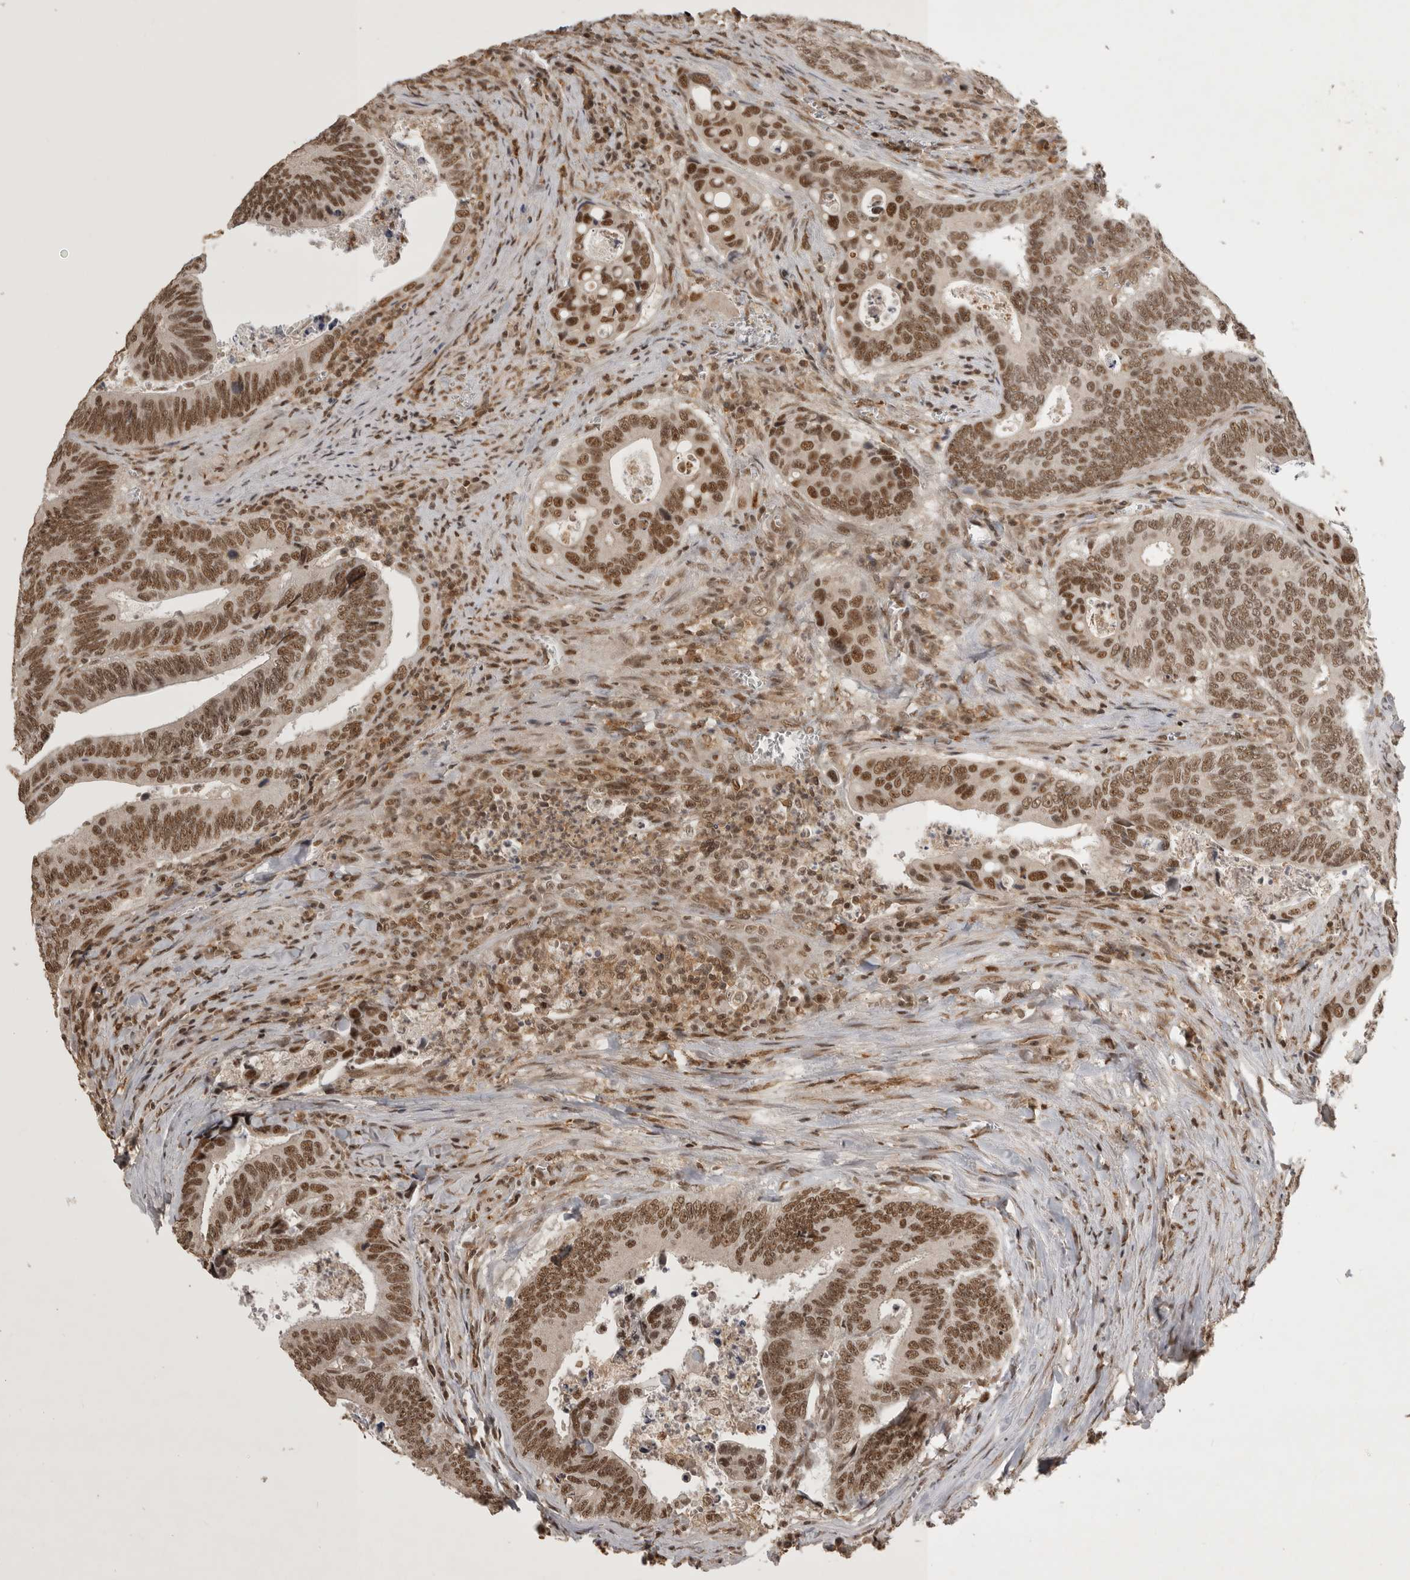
{"staining": {"intensity": "moderate", "quantity": ">75%", "location": "nuclear"}, "tissue": "colorectal cancer", "cell_type": "Tumor cells", "image_type": "cancer", "snomed": [{"axis": "morphology", "description": "Inflammation, NOS"}, {"axis": "morphology", "description": "Adenocarcinoma, NOS"}, {"axis": "topography", "description": "Colon"}], "caption": "This micrograph reveals colorectal adenocarcinoma stained with immunohistochemistry (IHC) to label a protein in brown. The nuclear of tumor cells show moderate positivity for the protein. Nuclei are counter-stained blue.", "gene": "CBLL1", "patient": {"sex": "male", "age": 72}}